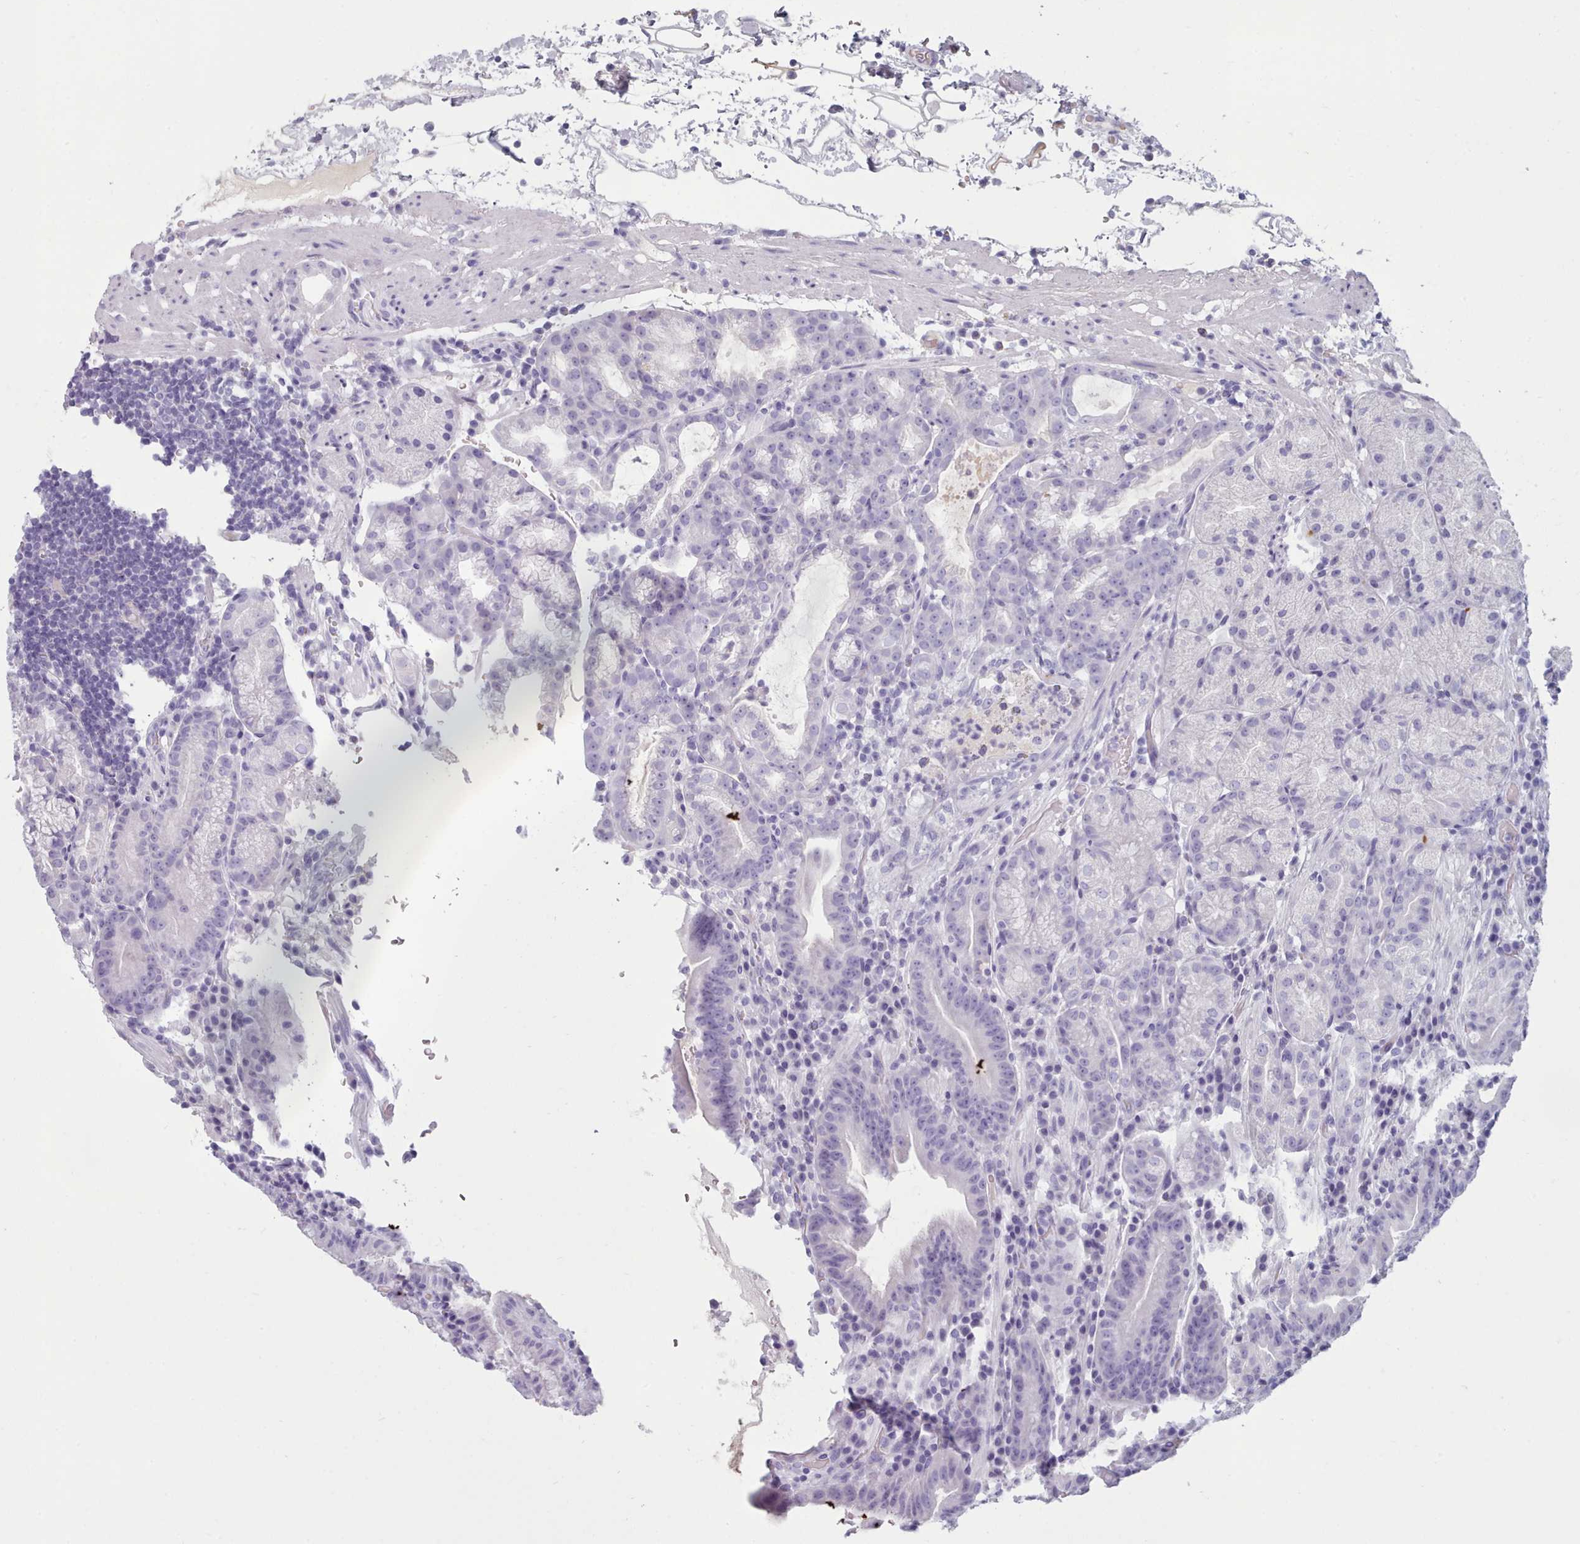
{"staining": {"intensity": "negative", "quantity": "none", "location": "none"}, "tissue": "stomach", "cell_type": "Glandular cells", "image_type": "normal", "snomed": [{"axis": "morphology", "description": "Normal tissue, NOS"}, {"axis": "morphology", "description": "Inflammation, NOS"}, {"axis": "topography", "description": "Stomach"}], "caption": "Immunohistochemistry photomicrograph of unremarkable human stomach stained for a protein (brown), which demonstrates no positivity in glandular cells.", "gene": "ZNF43", "patient": {"sex": "male", "age": 79}}